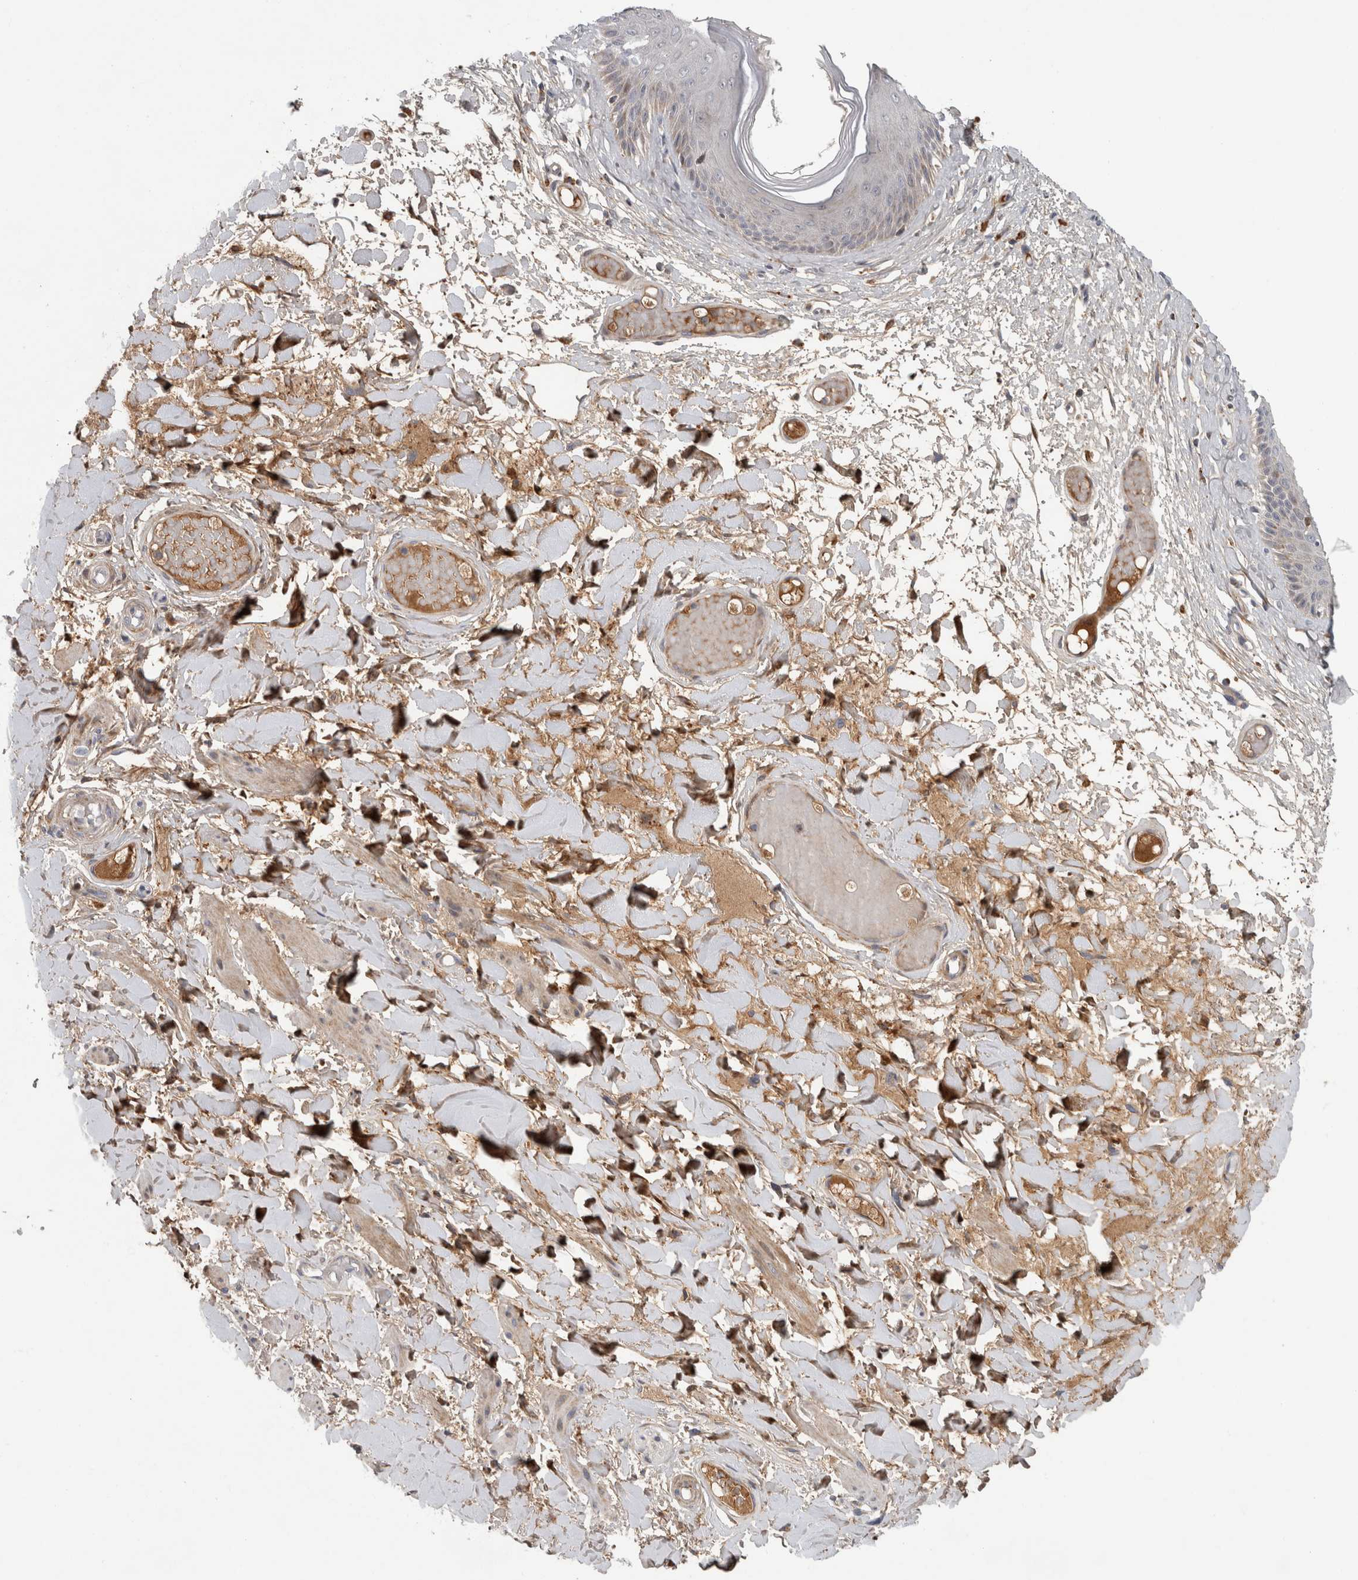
{"staining": {"intensity": "strong", "quantity": "<25%", "location": "nuclear"}, "tissue": "skin", "cell_type": "Epidermal cells", "image_type": "normal", "snomed": [{"axis": "morphology", "description": "Normal tissue, NOS"}, {"axis": "topography", "description": "Vulva"}], "caption": "Immunohistochemical staining of benign skin demonstrates <25% levels of strong nuclear protein expression in about <25% of epidermal cells.", "gene": "RBM48", "patient": {"sex": "female", "age": 73}}